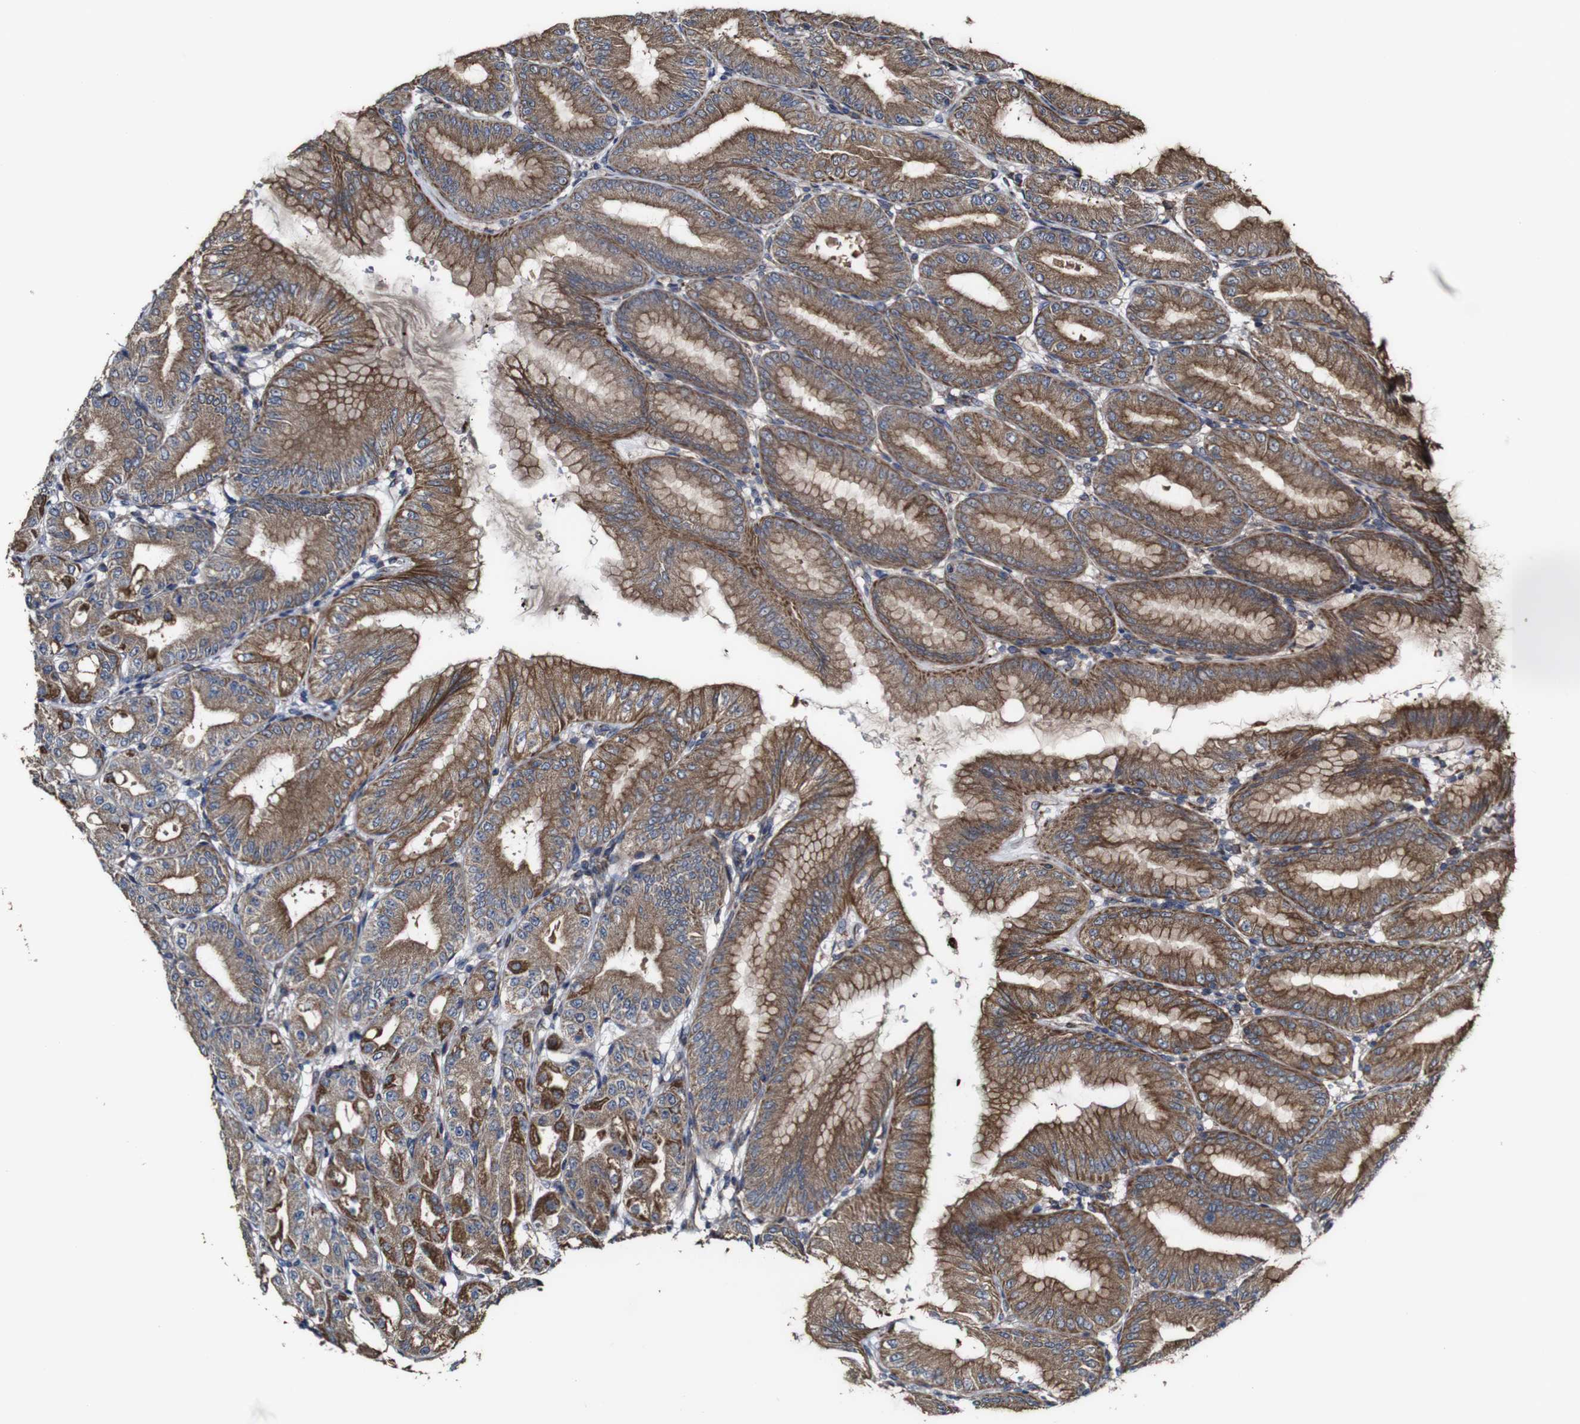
{"staining": {"intensity": "strong", "quantity": "25%-75%", "location": "cytoplasmic/membranous"}, "tissue": "stomach", "cell_type": "Glandular cells", "image_type": "normal", "snomed": [{"axis": "morphology", "description": "Normal tissue, NOS"}, {"axis": "topography", "description": "Stomach, lower"}], "caption": "A photomicrograph showing strong cytoplasmic/membranous staining in about 25%-75% of glandular cells in normal stomach, as visualized by brown immunohistochemical staining.", "gene": "BTN3A3", "patient": {"sex": "male", "age": 71}}